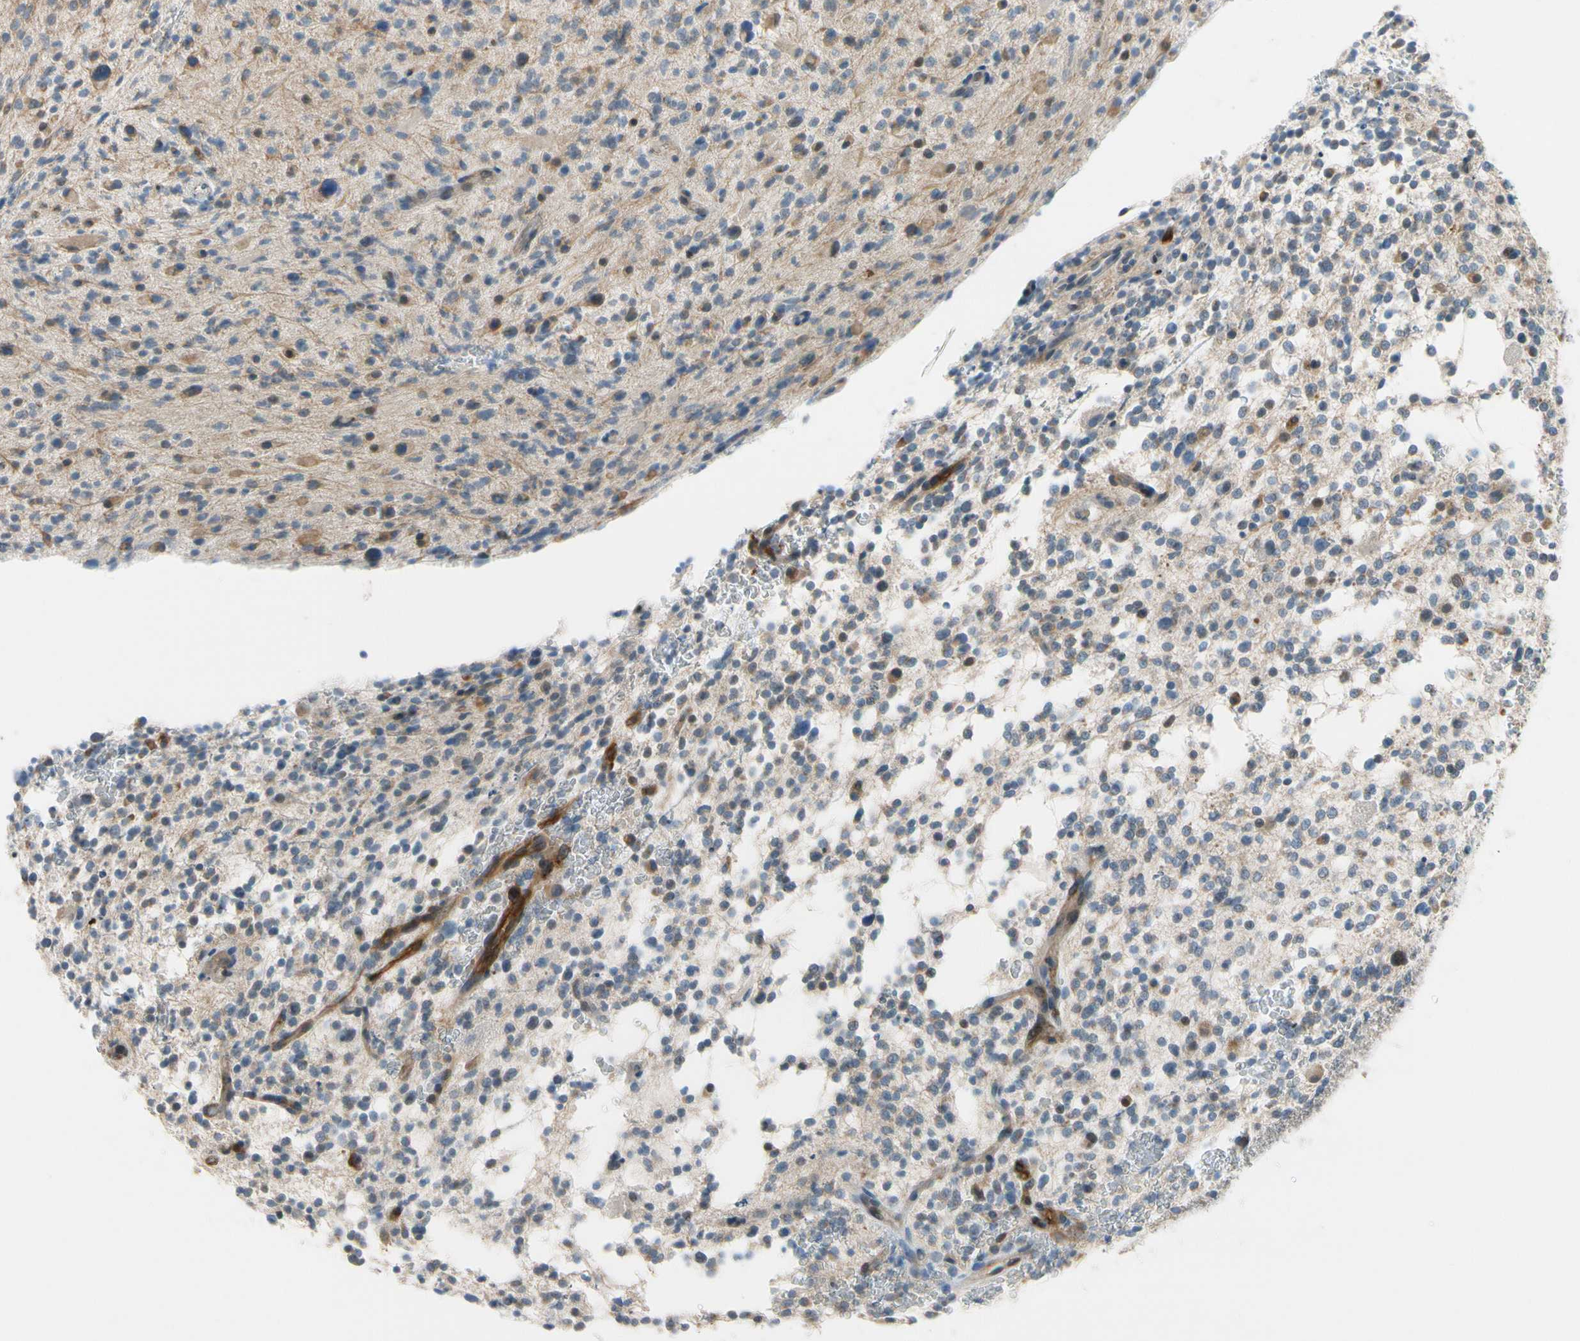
{"staining": {"intensity": "moderate", "quantity": "<25%", "location": "cytoplasmic/membranous"}, "tissue": "glioma", "cell_type": "Tumor cells", "image_type": "cancer", "snomed": [{"axis": "morphology", "description": "Glioma, malignant, High grade"}, {"axis": "topography", "description": "Brain"}], "caption": "Brown immunohistochemical staining in human glioma exhibits moderate cytoplasmic/membranous positivity in approximately <25% of tumor cells. Nuclei are stained in blue.", "gene": "CFAP36", "patient": {"sex": "male", "age": 48}}